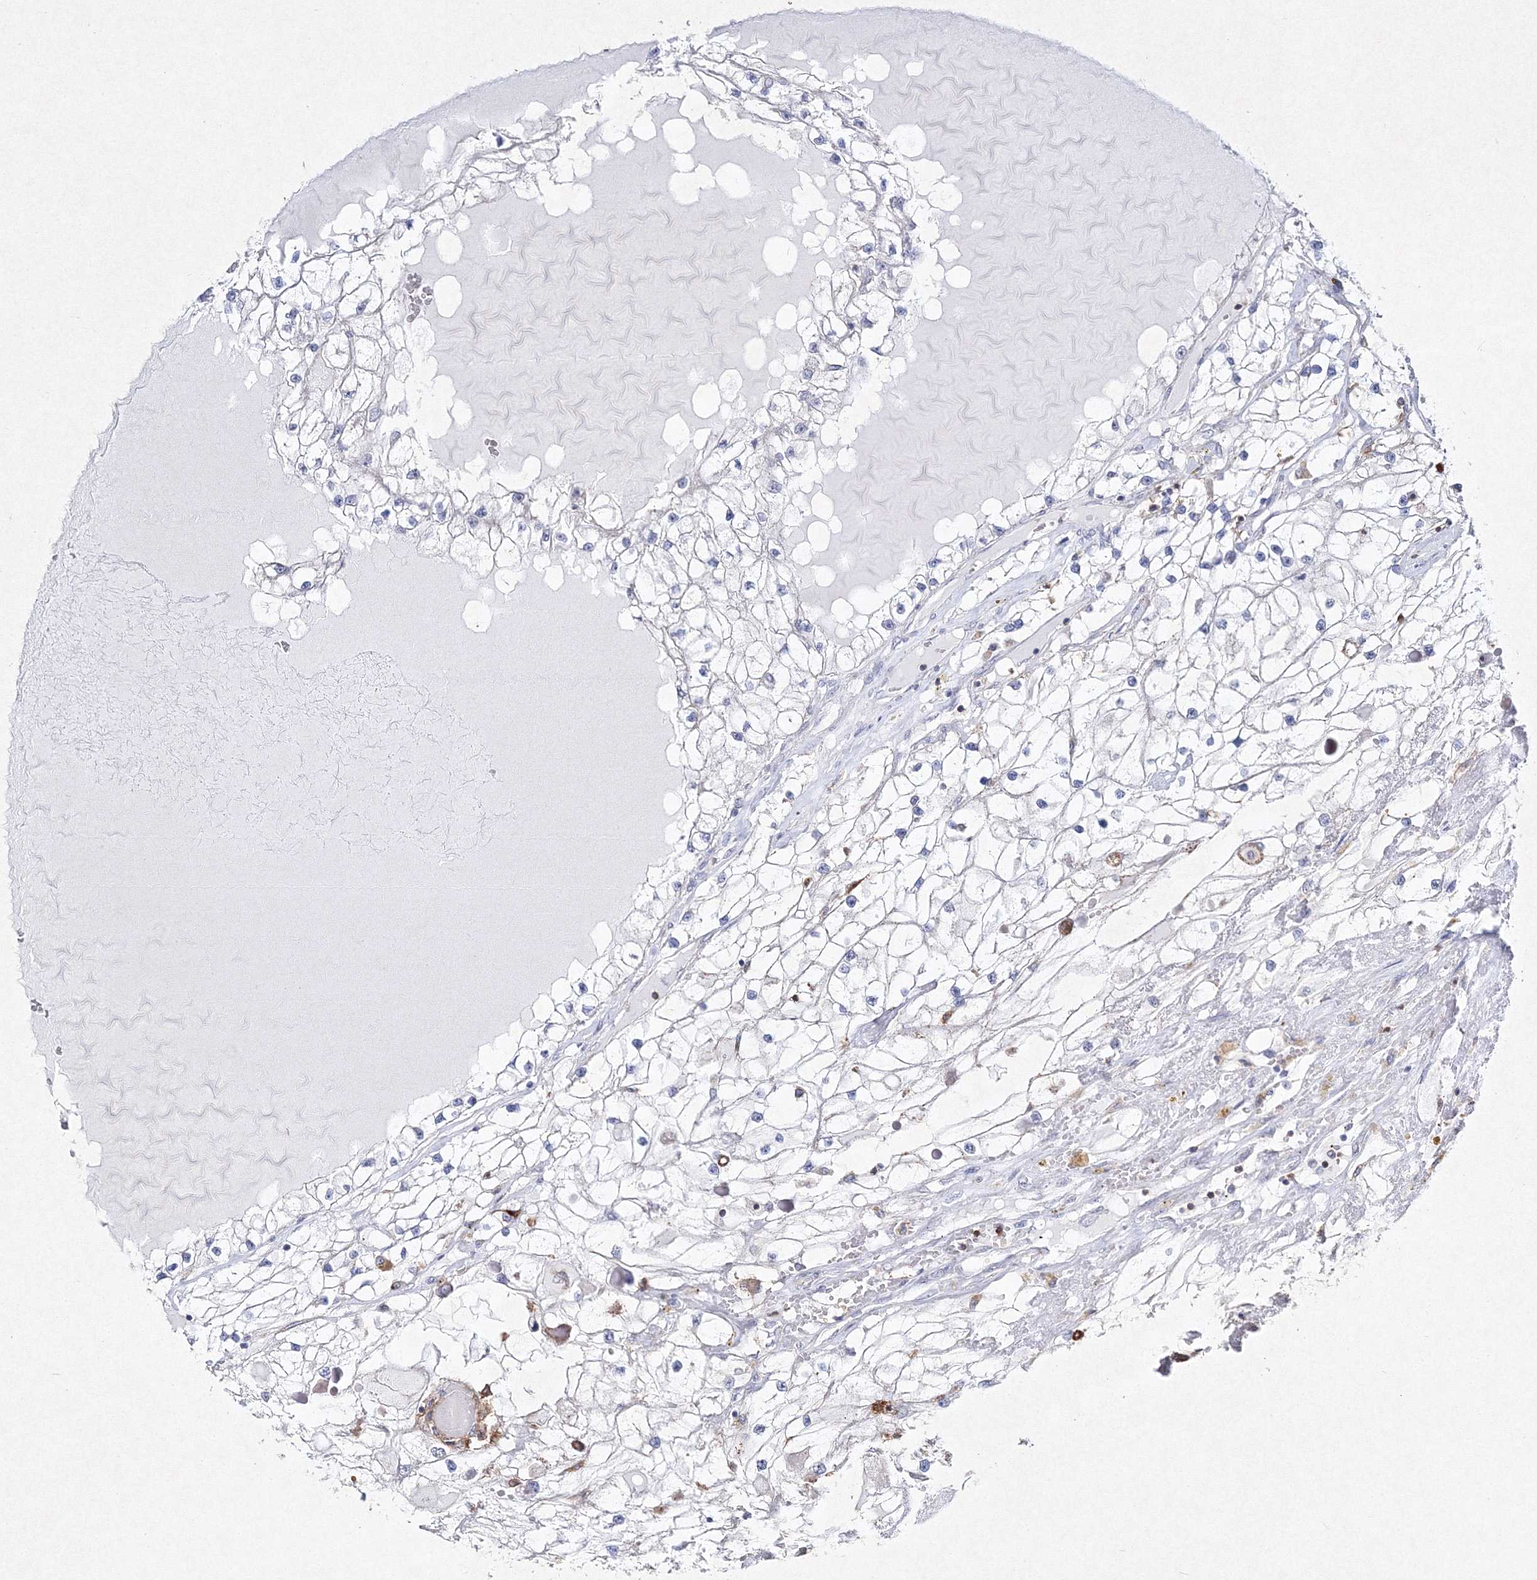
{"staining": {"intensity": "negative", "quantity": "none", "location": "none"}, "tissue": "renal cancer", "cell_type": "Tumor cells", "image_type": "cancer", "snomed": [{"axis": "morphology", "description": "Adenocarcinoma, NOS"}, {"axis": "topography", "description": "Kidney"}], "caption": "The image reveals no staining of tumor cells in renal cancer (adenocarcinoma).", "gene": "HCST", "patient": {"sex": "male", "age": 68}}